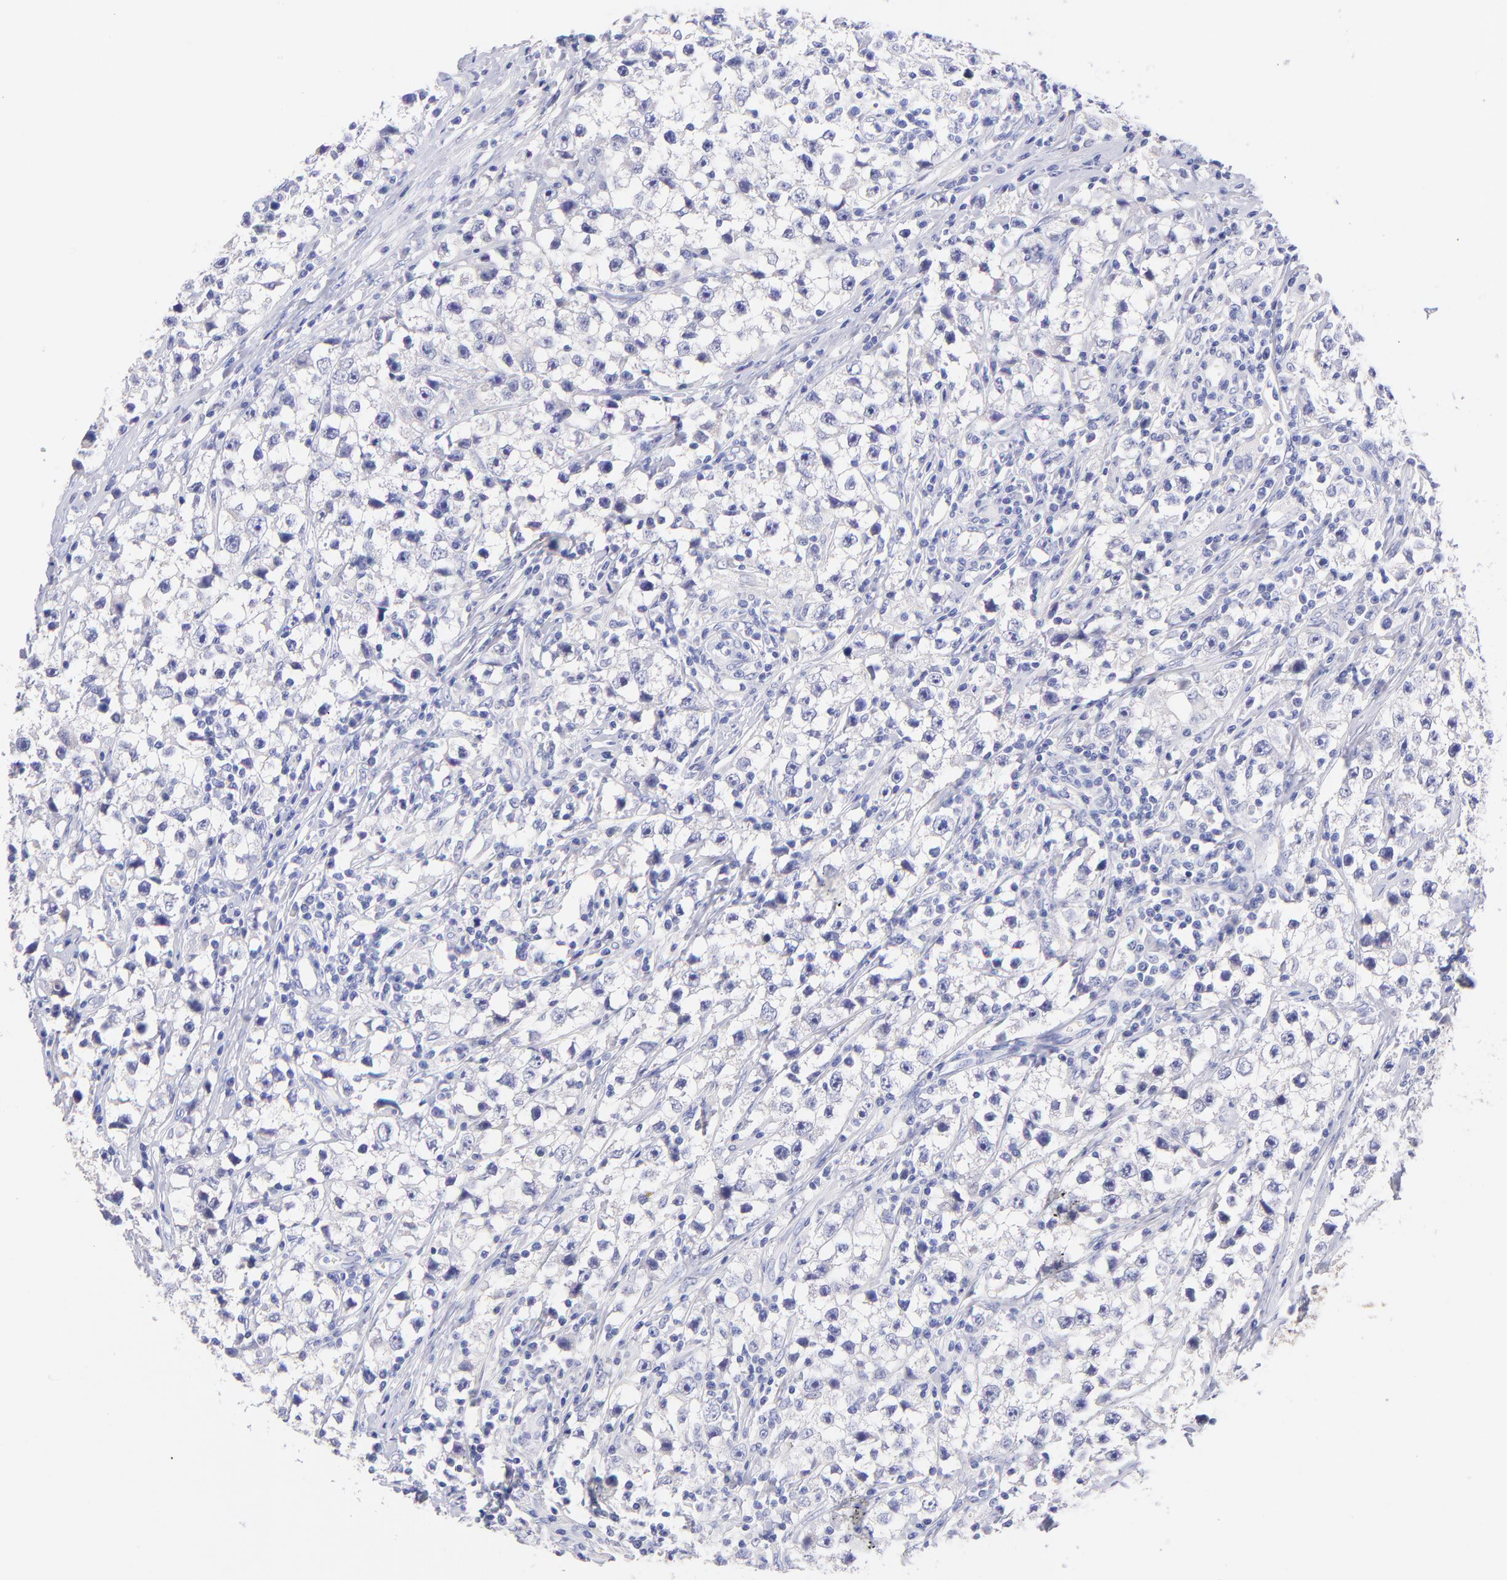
{"staining": {"intensity": "negative", "quantity": "none", "location": "none"}, "tissue": "testis cancer", "cell_type": "Tumor cells", "image_type": "cancer", "snomed": [{"axis": "morphology", "description": "Seminoma, NOS"}, {"axis": "topography", "description": "Testis"}], "caption": "Testis cancer stained for a protein using immunohistochemistry exhibits no positivity tumor cells.", "gene": "RAB3B", "patient": {"sex": "male", "age": 35}}